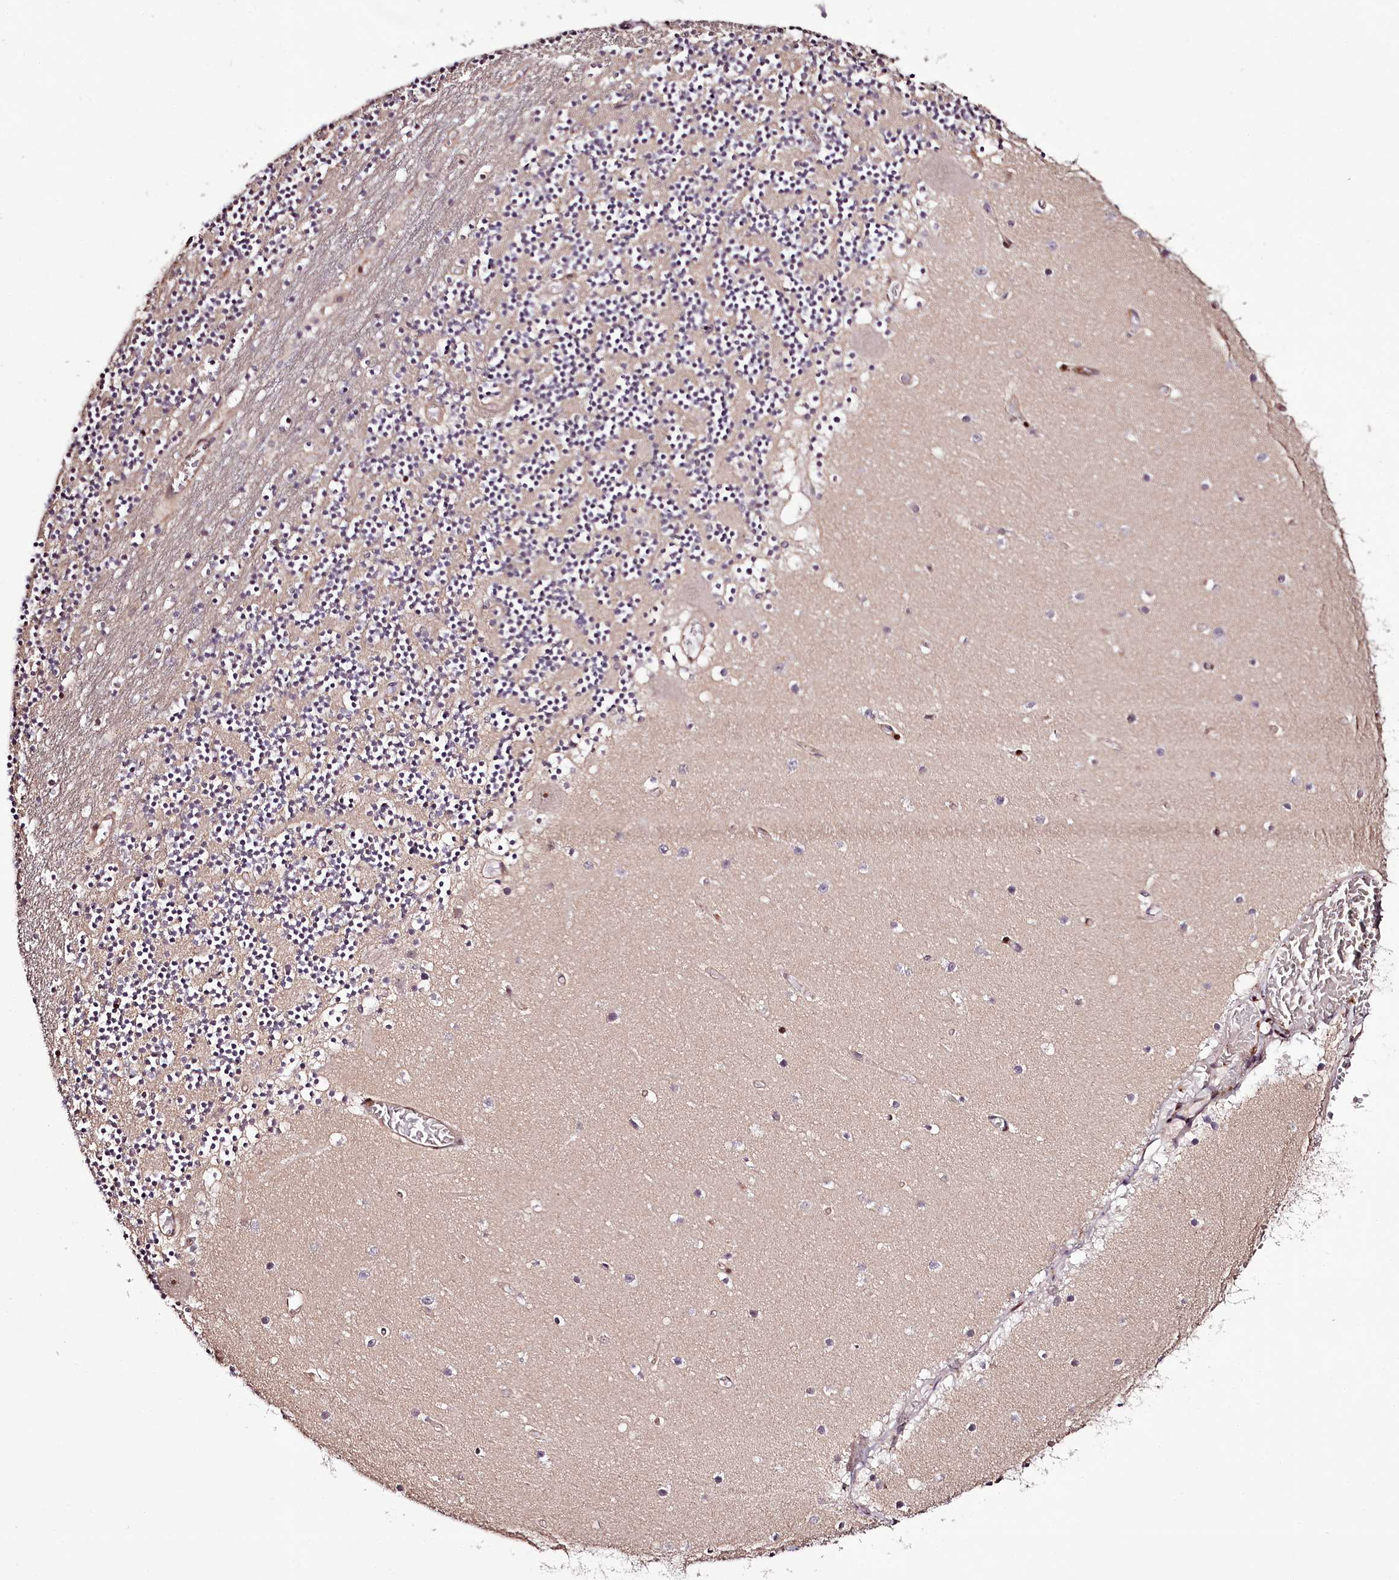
{"staining": {"intensity": "moderate", "quantity": "25%-75%", "location": "nuclear"}, "tissue": "cerebellum", "cell_type": "Cells in granular layer", "image_type": "normal", "snomed": [{"axis": "morphology", "description": "Normal tissue, NOS"}, {"axis": "topography", "description": "Cerebellum"}], "caption": "A medium amount of moderate nuclear positivity is seen in approximately 25%-75% of cells in granular layer in normal cerebellum.", "gene": "TTC33", "patient": {"sex": "female", "age": 28}}